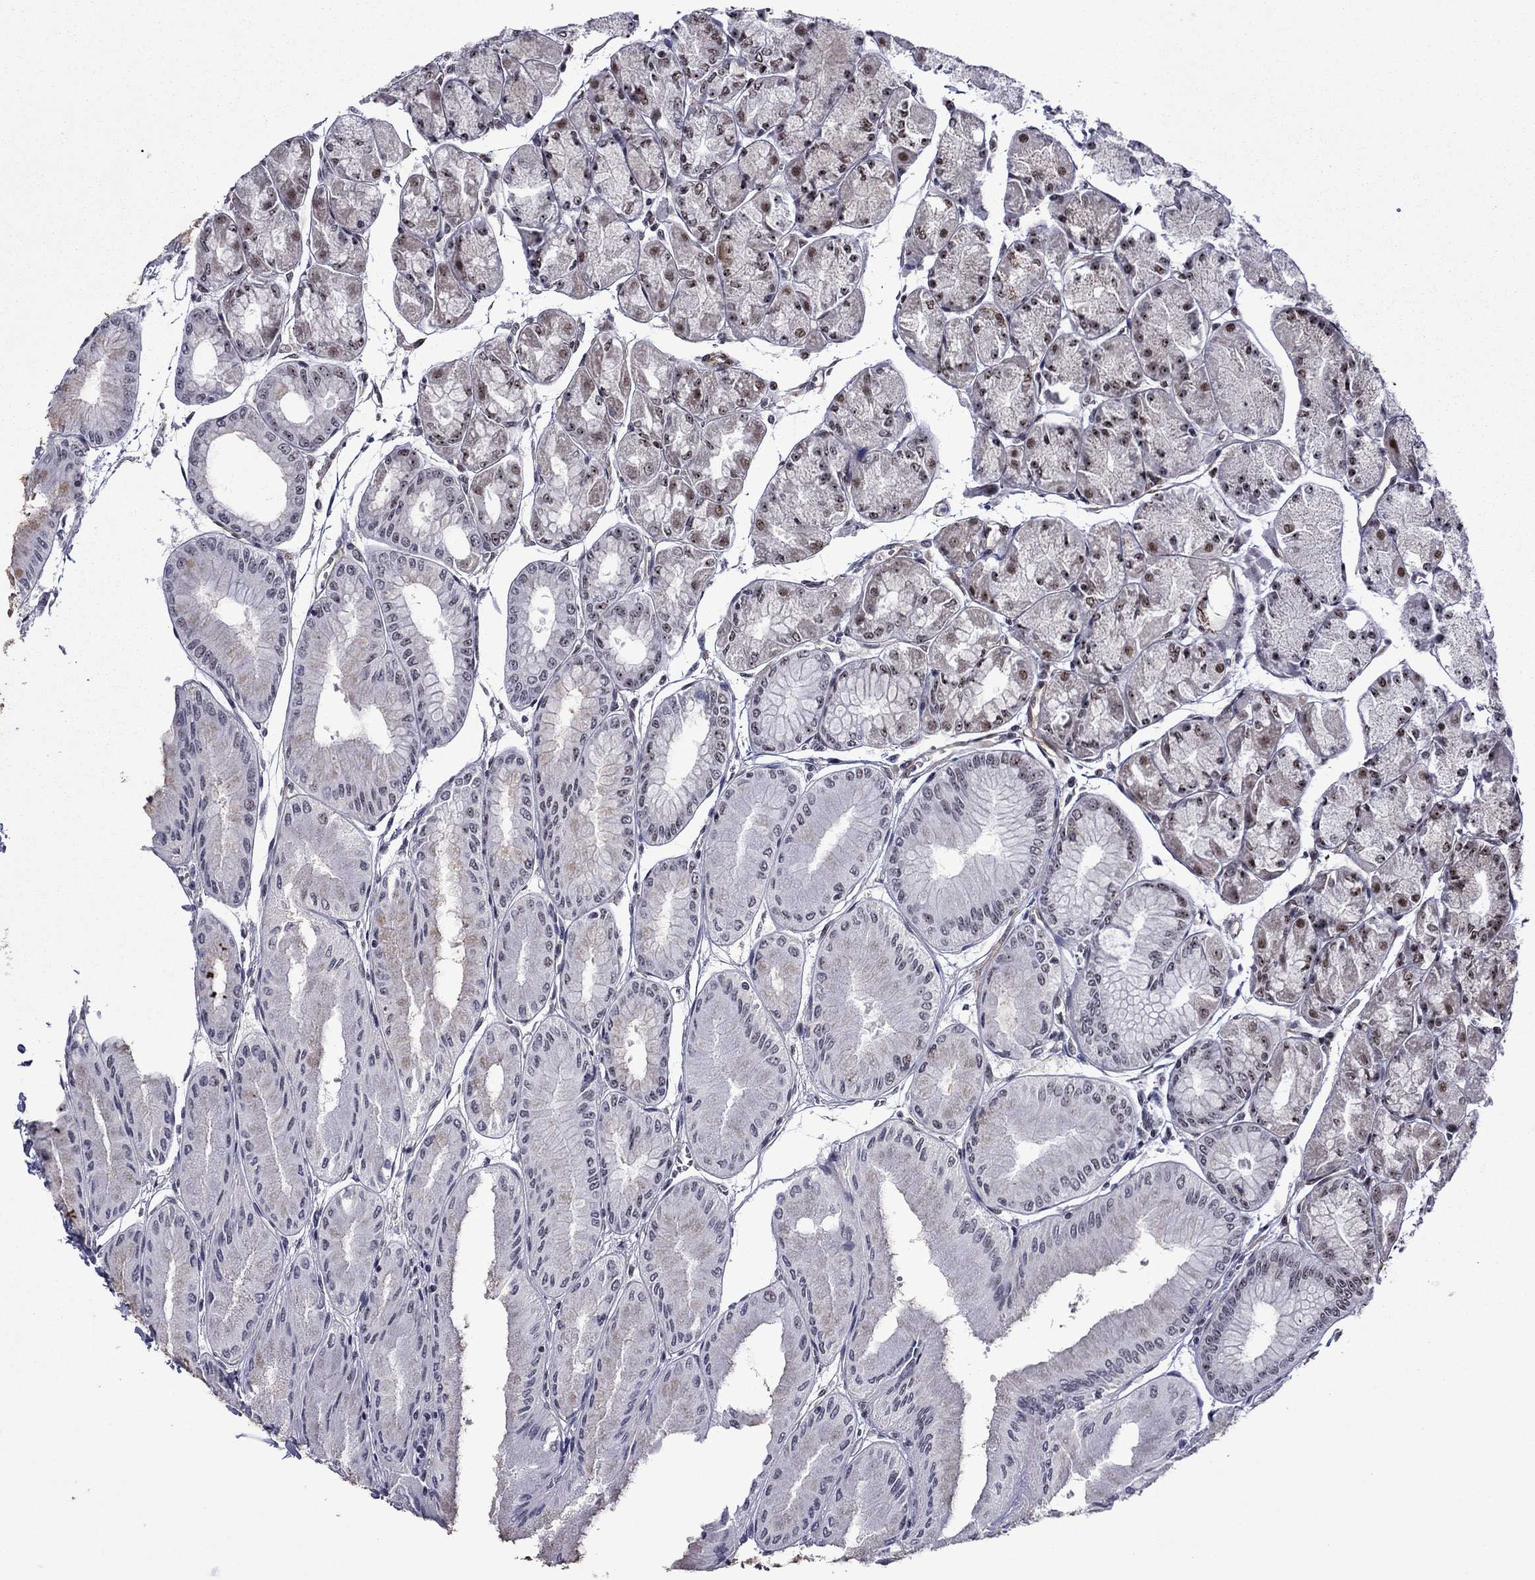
{"staining": {"intensity": "moderate", "quantity": "25%-75%", "location": "nuclear"}, "tissue": "stomach", "cell_type": "Glandular cells", "image_type": "normal", "snomed": [{"axis": "morphology", "description": "Normal tissue, NOS"}, {"axis": "topography", "description": "Stomach, upper"}], "caption": "Immunohistochemical staining of benign stomach demonstrates medium levels of moderate nuclear expression in about 25%-75% of glandular cells. (DAB IHC, brown staining for protein, blue staining for nuclei).", "gene": "SURF2", "patient": {"sex": "male", "age": 60}}